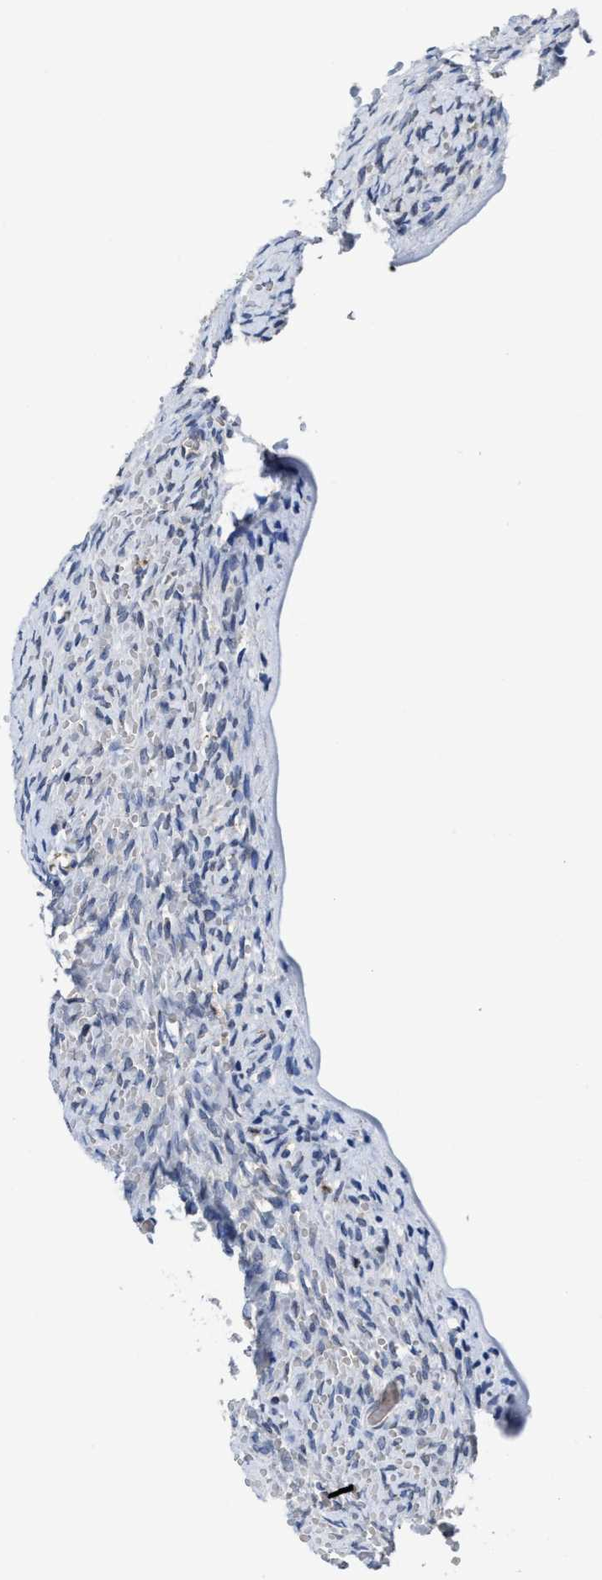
{"staining": {"intensity": "negative", "quantity": "none", "location": "none"}, "tissue": "ovary", "cell_type": "Ovarian stroma cells", "image_type": "normal", "snomed": [{"axis": "morphology", "description": "Normal tissue, NOS"}, {"axis": "topography", "description": "Ovary"}], "caption": "High power microscopy image of an IHC photomicrograph of normal ovary, revealing no significant staining in ovarian stroma cells.", "gene": "CACNA1D", "patient": {"sex": "female", "age": 27}}